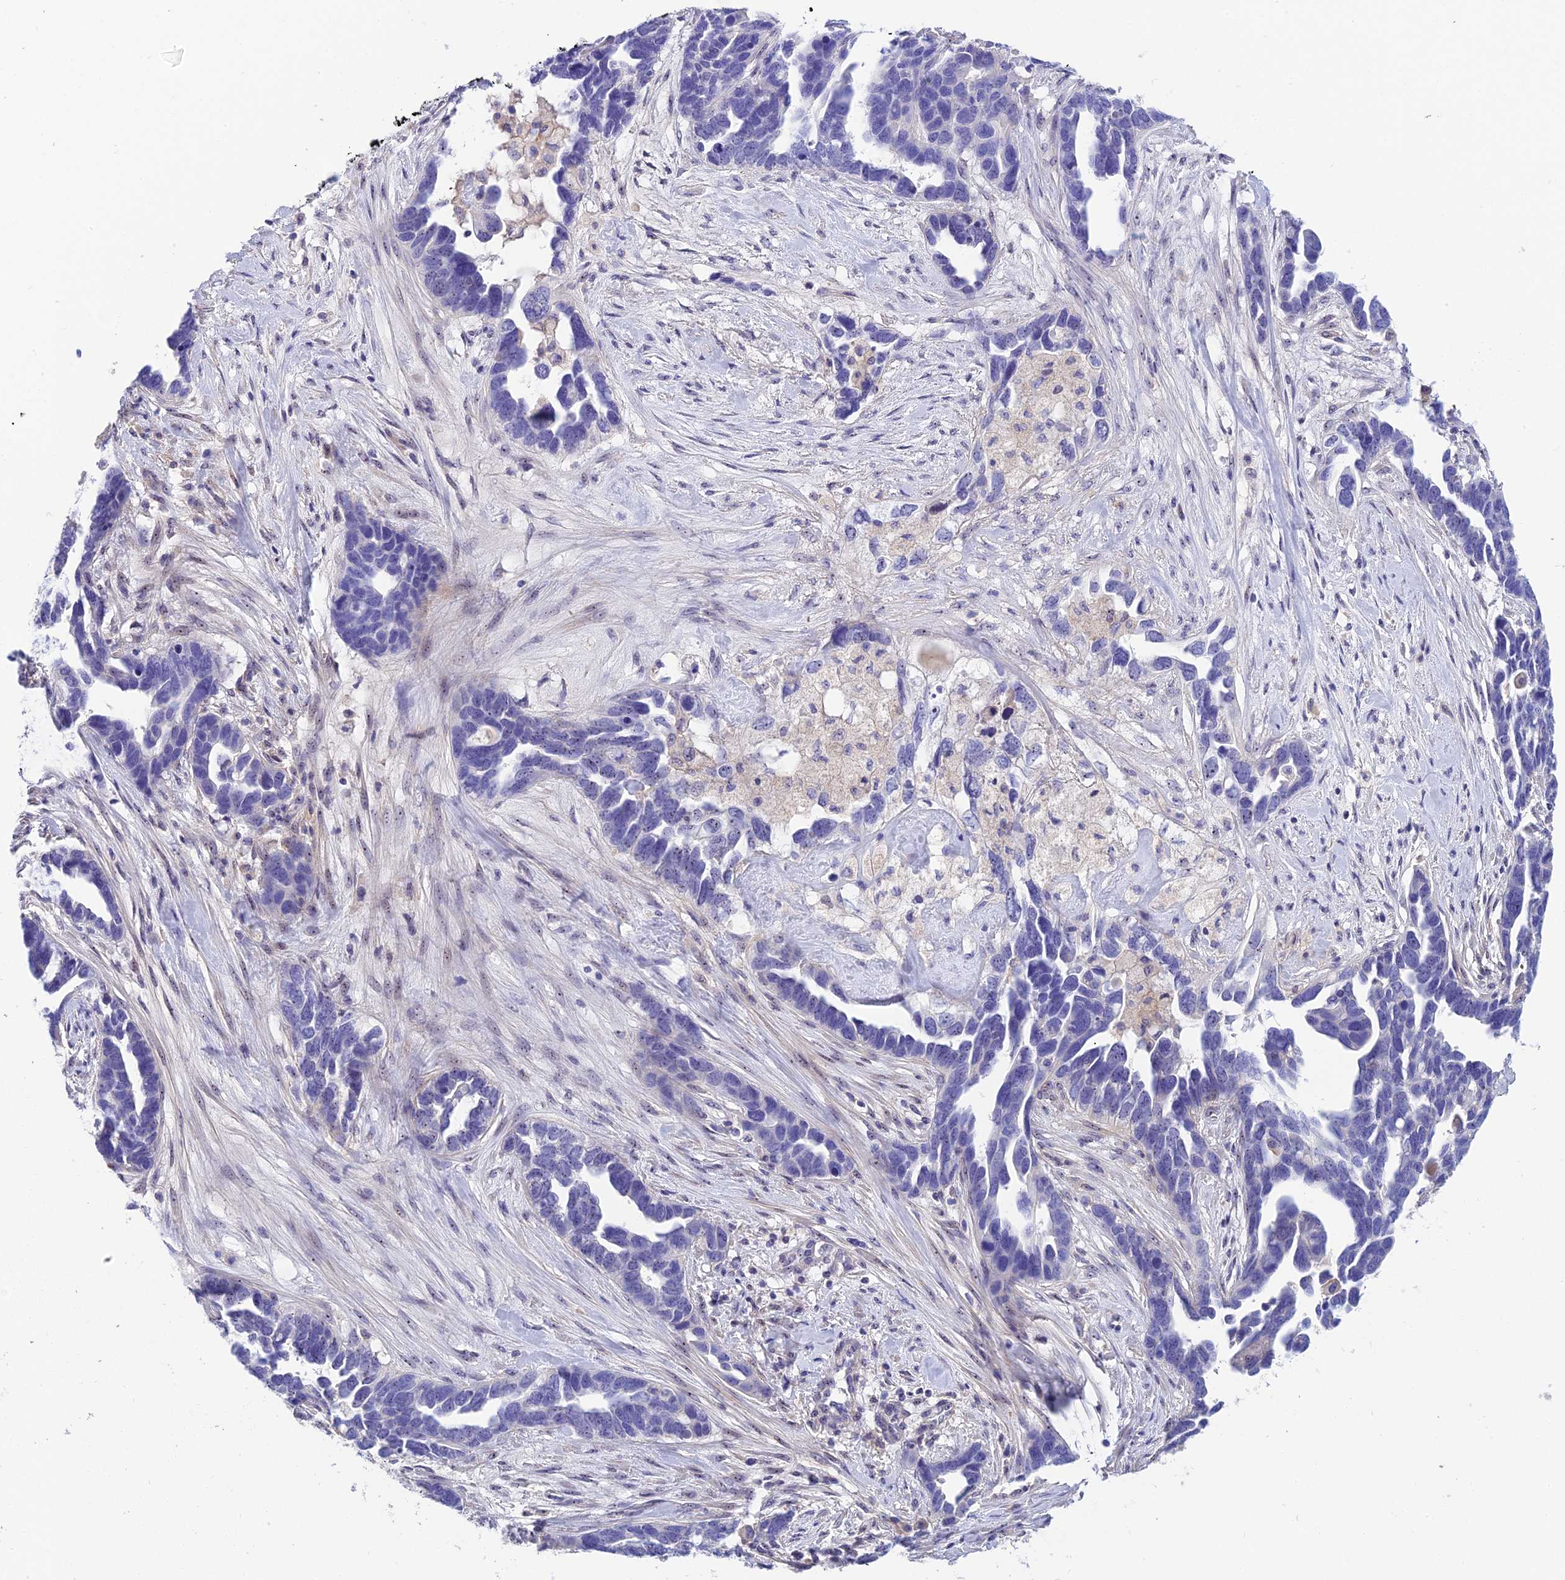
{"staining": {"intensity": "negative", "quantity": "none", "location": "none"}, "tissue": "ovarian cancer", "cell_type": "Tumor cells", "image_type": "cancer", "snomed": [{"axis": "morphology", "description": "Cystadenocarcinoma, serous, NOS"}, {"axis": "topography", "description": "Ovary"}], "caption": "Ovarian serous cystadenocarcinoma stained for a protein using IHC reveals no staining tumor cells.", "gene": "DUSP29", "patient": {"sex": "female", "age": 54}}